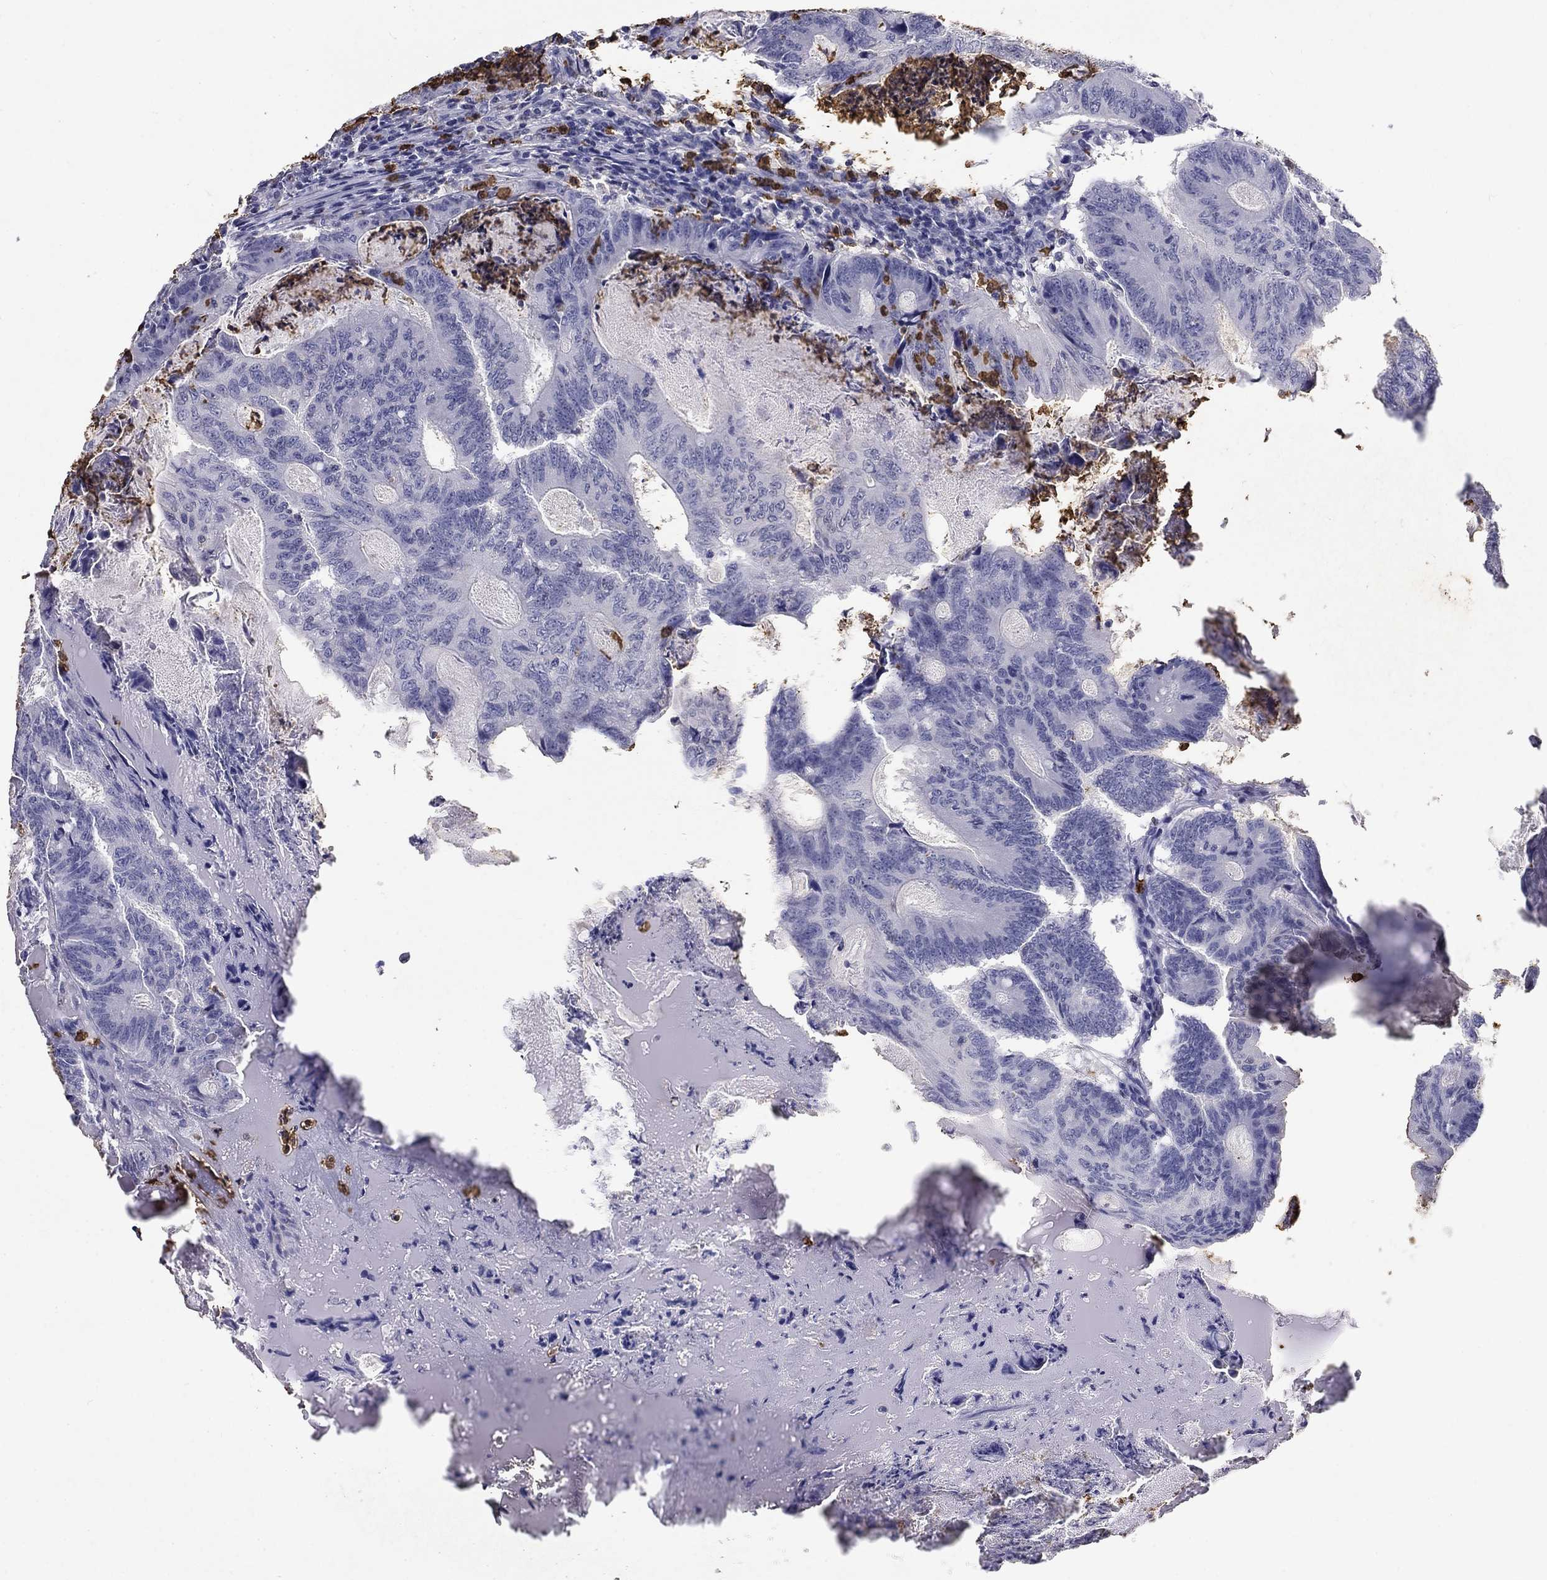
{"staining": {"intensity": "negative", "quantity": "none", "location": "none"}, "tissue": "colorectal cancer", "cell_type": "Tumor cells", "image_type": "cancer", "snomed": [{"axis": "morphology", "description": "Adenocarcinoma, NOS"}, {"axis": "topography", "description": "Colon"}], "caption": "IHC image of human colorectal cancer stained for a protein (brown), which displays no positivity in tumor cells.", "gene": "IGSF8", "patient": {"sex": "female", "age": 70}}